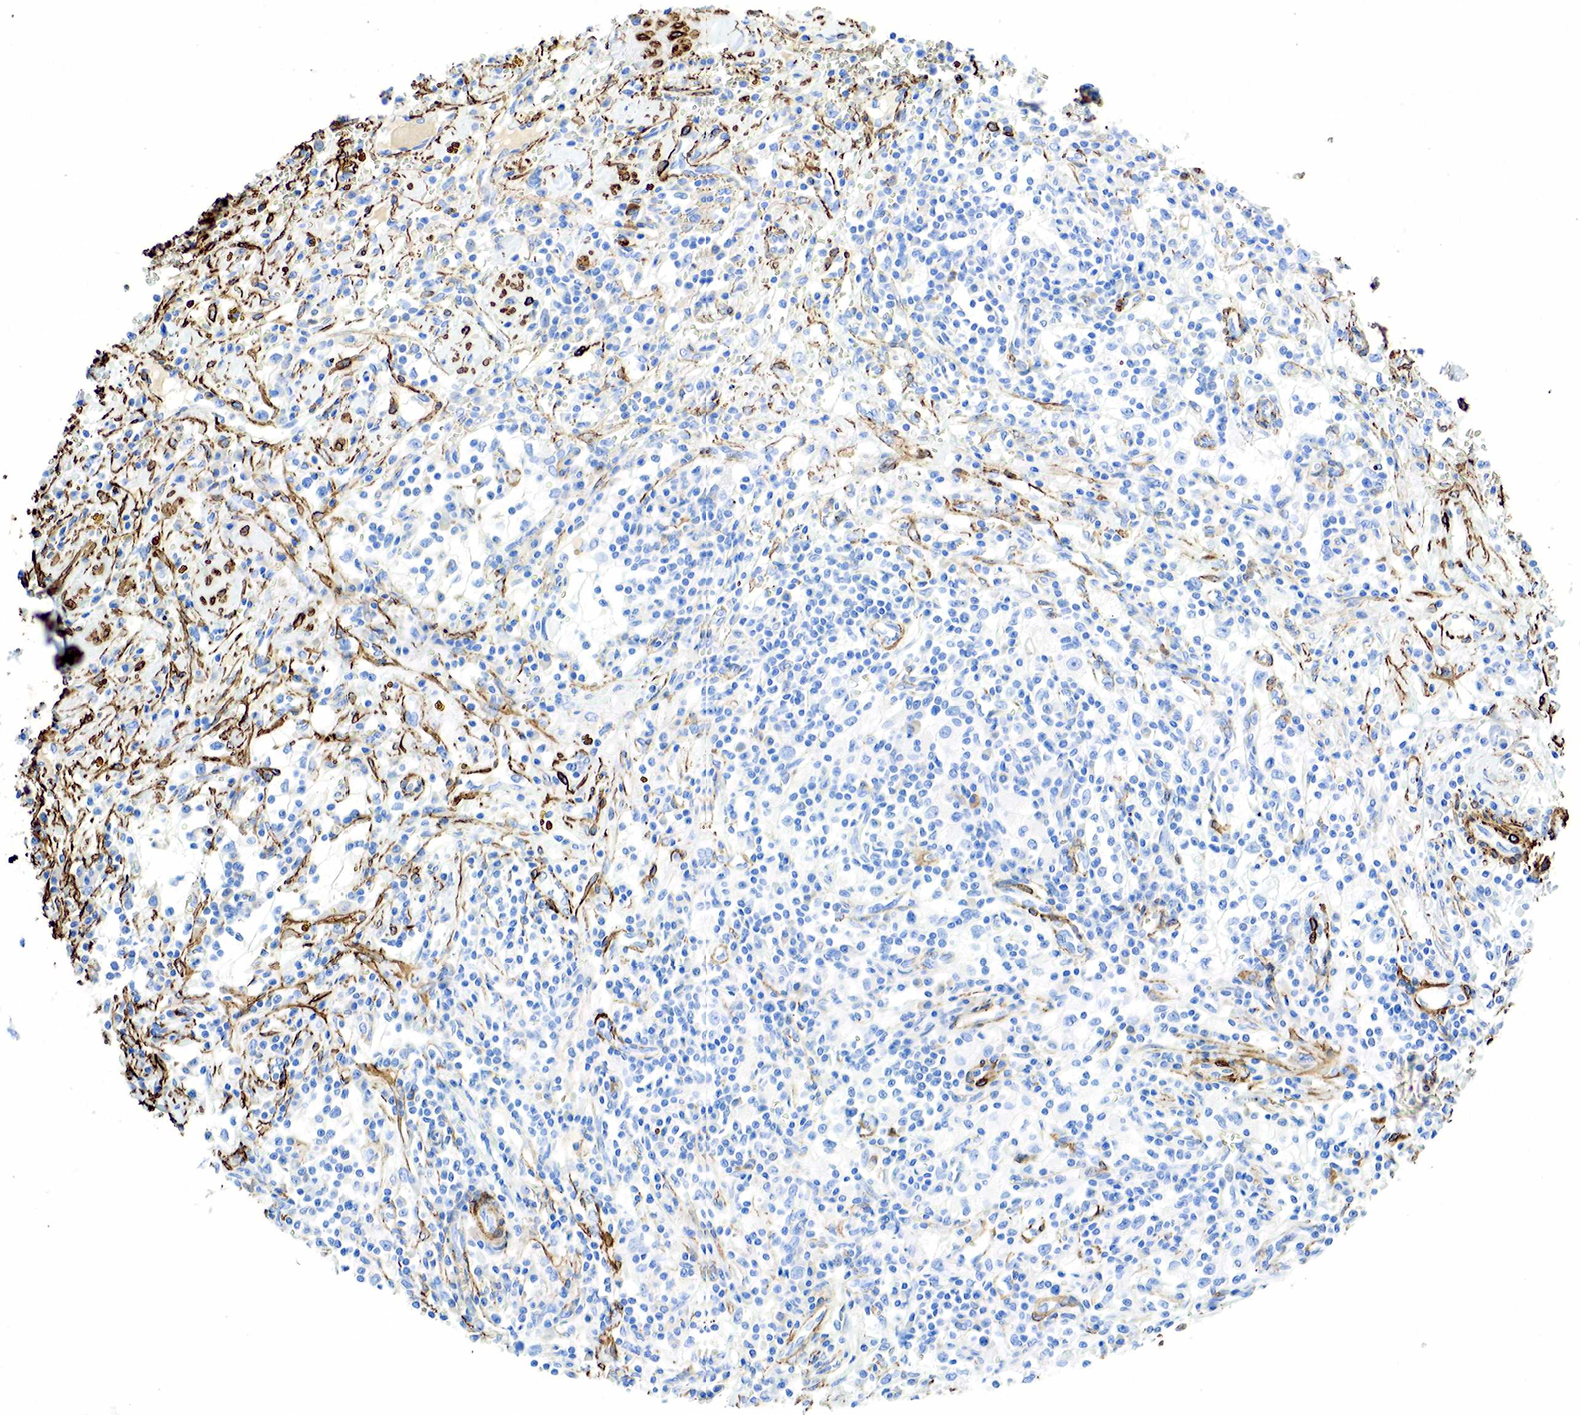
{"staining": {"intensity": "negative", "quantity": "none", "location": "none"}, "tissue": "renal cancer", "cell_type": "Tumor cells", "image_type": "cancer", "snomed": [{"axis": "morphology", "description": "Adenocarcinoma, NOS"}, {"axis": "topography", "description": "Kidney"}], "caption": "Protein analysis of renal cancer (adenocarcinoma) reveals no significant positivity in tumor cells.", "gene": "ACTA1", "patient": {"sex": "male", "age": 82}}